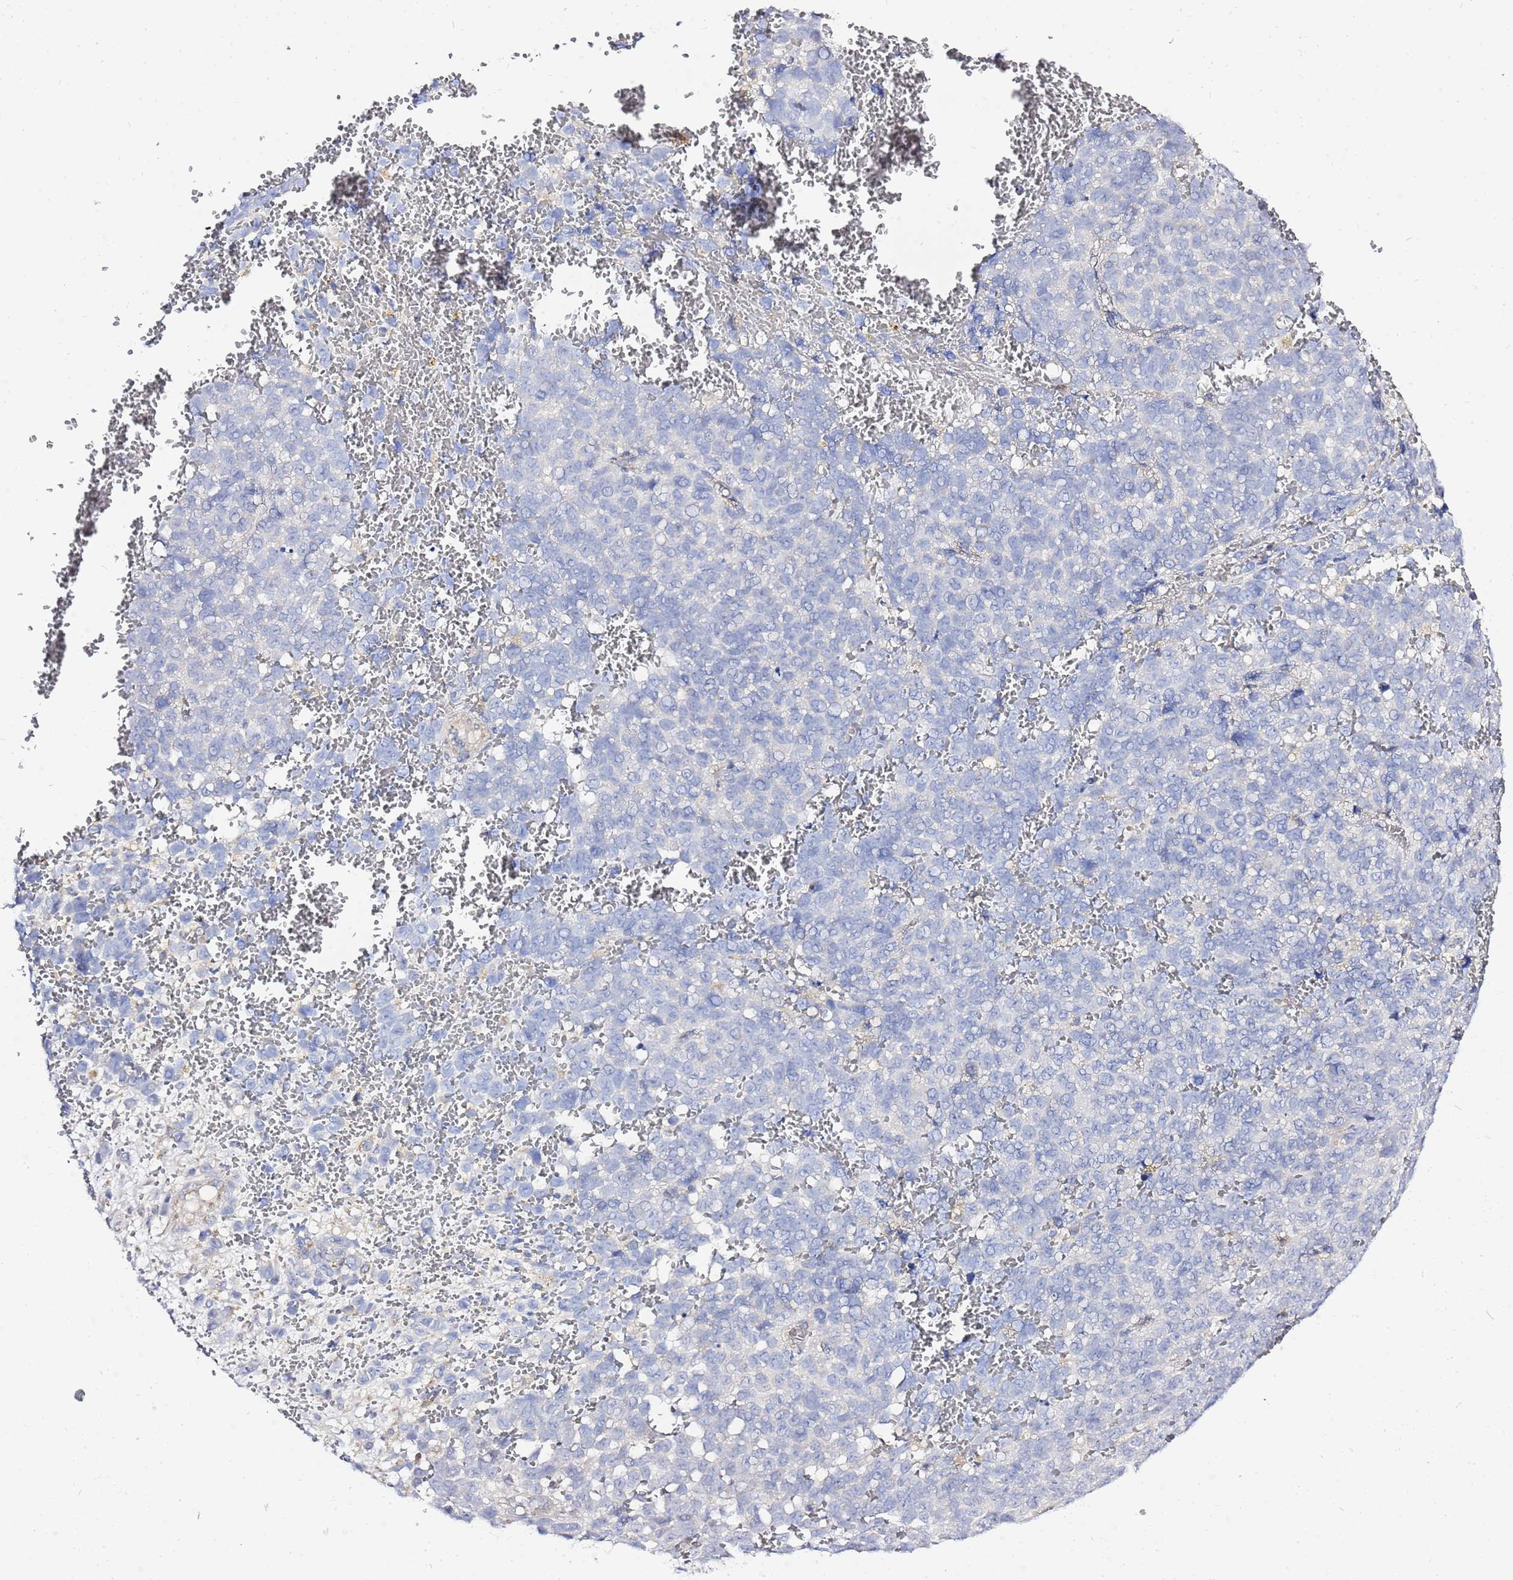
{"staining": {"intensity": "negative", "quantity": "none", "location": "none"}, "tissue": "melanoma", "cell_type": "Tumor cells", "image_type": "cancer", "snomed": [{"axis": "morphology", "description": "Malignant melanoma, NOS"}, {"axis": "topography", "description": "Nose, NOS"}], "caption": "A high-resolution histopathology image shows immunohistochemistry staining of malignant melanoma, which demonstrates no significant staining in tumor cells.", "gene": "FAHD2A", "patient": {"sex": "female", "age": 48}}